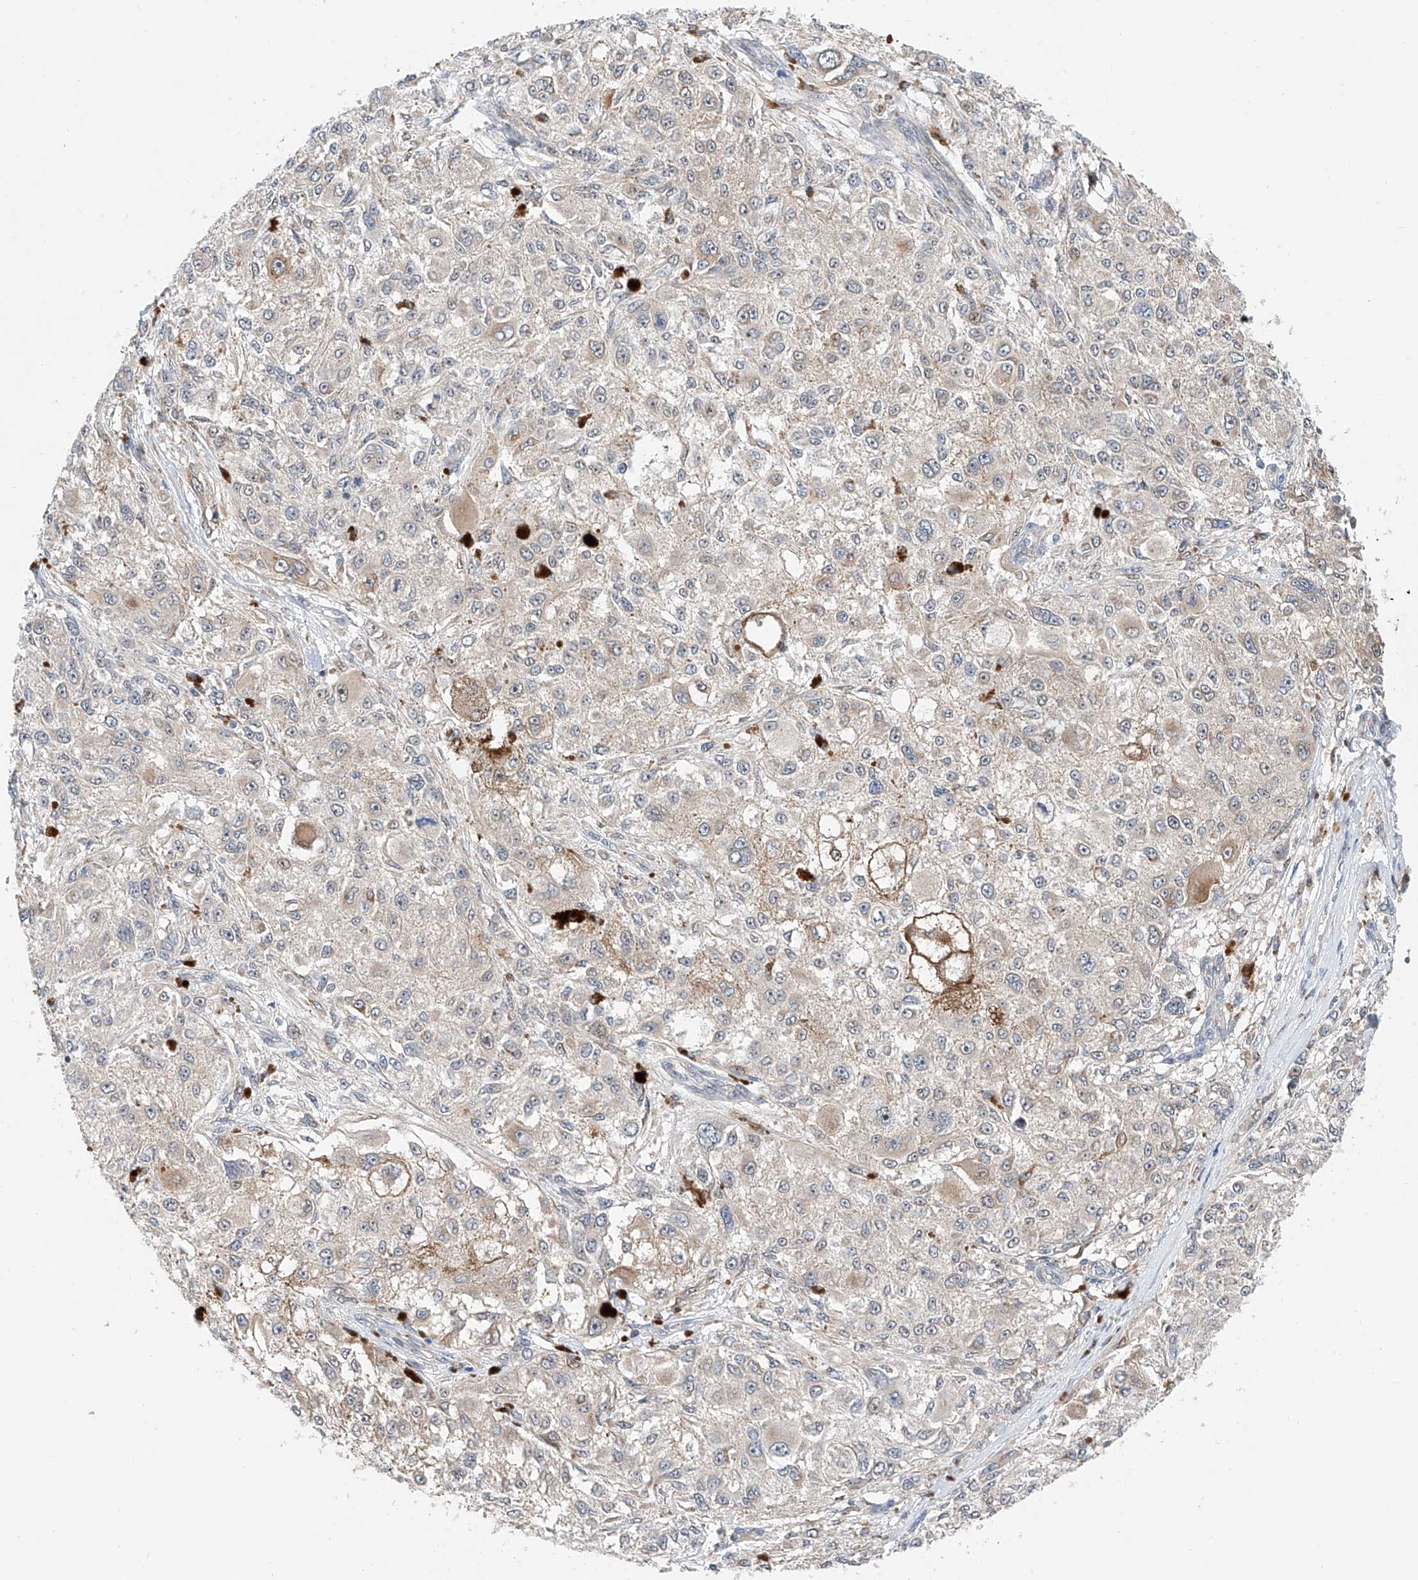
{"staining": {"intensity": "weak", "quantity": "<25%", "location": "cytoplasmic/membranous"}, "tissue": "melanoma", "cell_type": "Tumor cells", "image_type": "cancer", "snomed": [{"axis": "morphology", "description": "Necrosis, NOS"}, {"axis": "morphology", "description": "Malignant melanoma, NOS"}, {"axis": "topography", "description": "Skin"}], "caption": "Human malignant melanoma stained for a protein using immunohistochemistry demonstrates no positivity in tumor cells.", "gene": "CLDND1", "patient": {"sex": "female", "age": 87}}